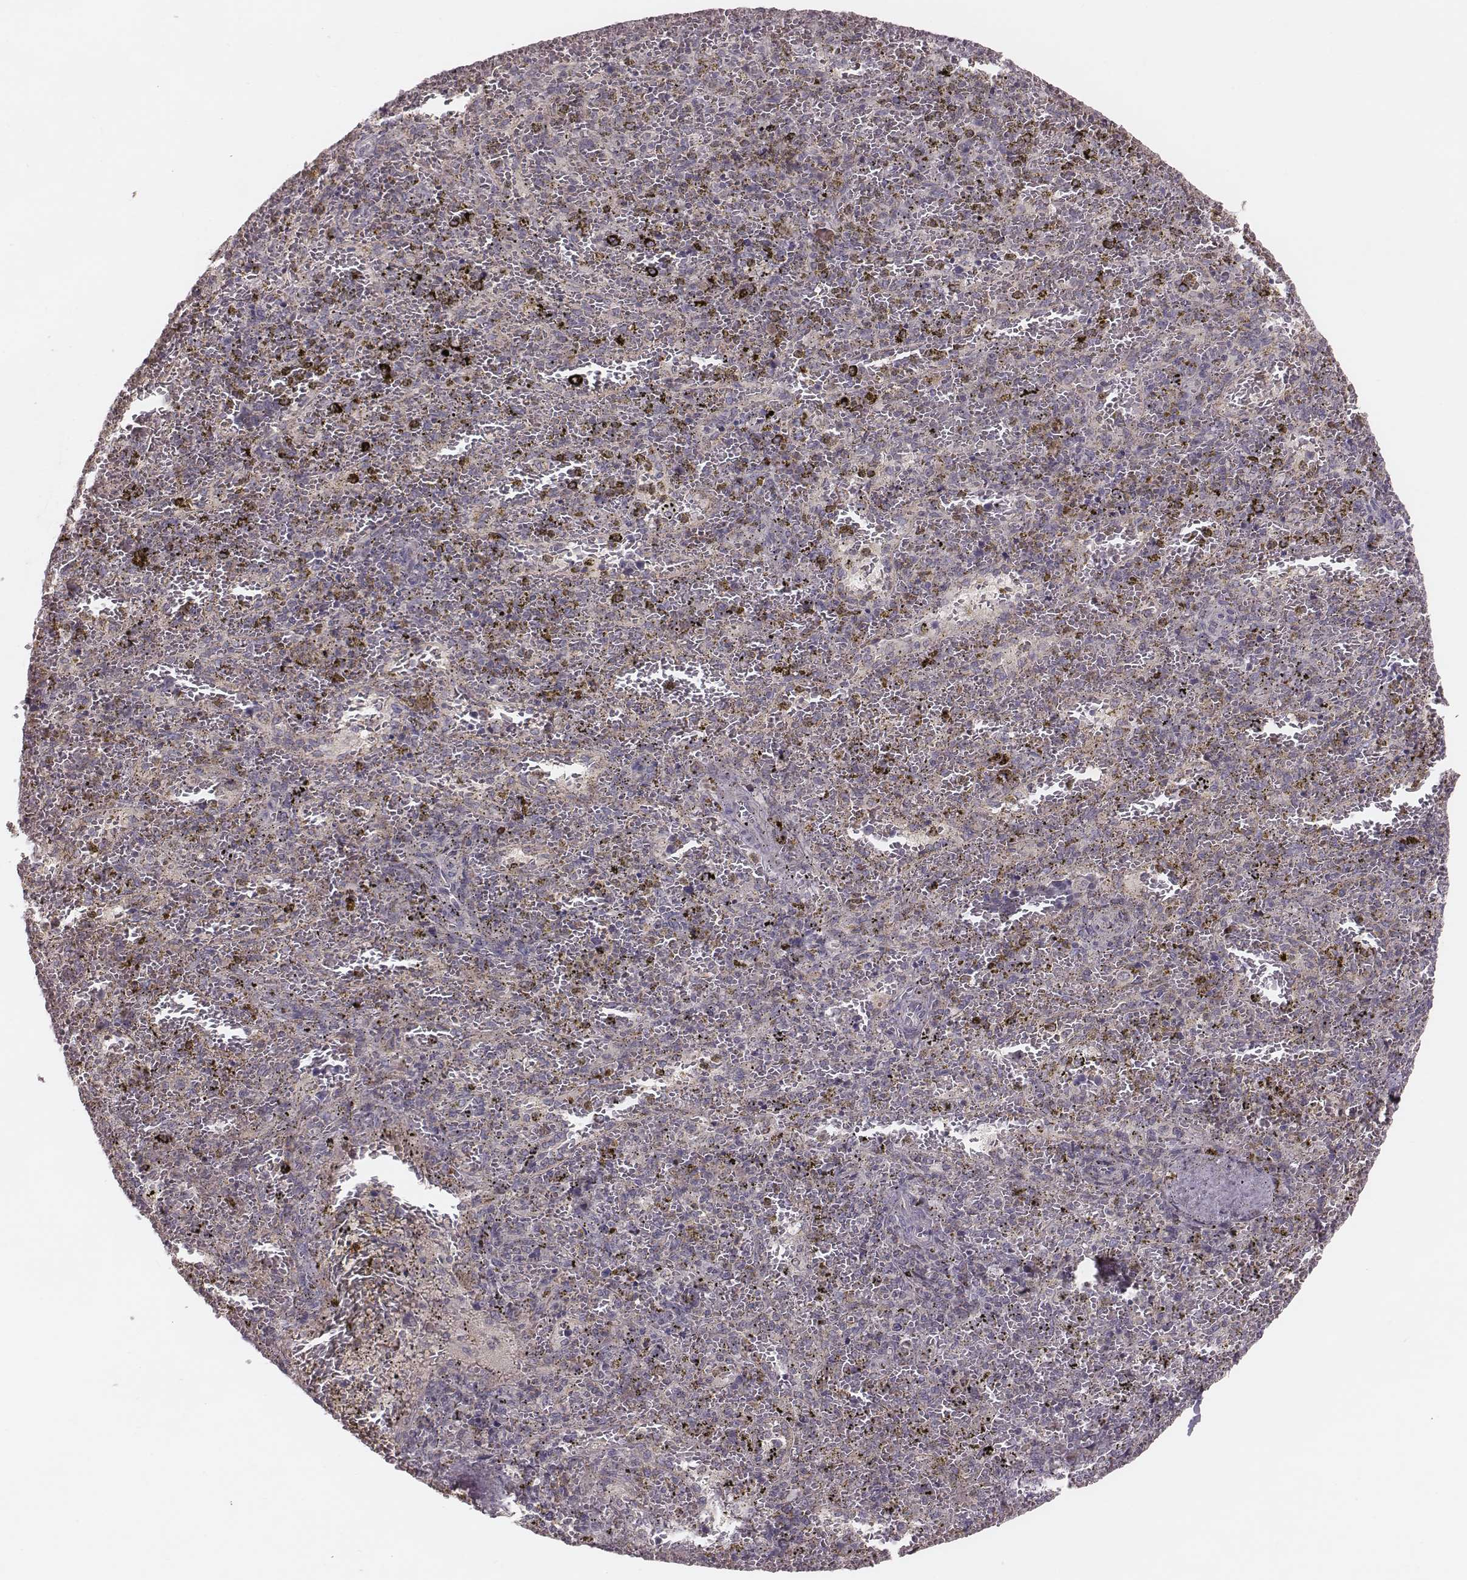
{"staining": {"intensity": "strong", "quantity": "<25%", "location": "cytoplasmic/membranous"}, "tissue": "spleen", "cell_type": "Cells in red pulp", "image_type": "normal", "snomed": [{"axis": "morphology", "description": "Normal tissue, NOS"}, {"axis": "topography", "description": "Spleen"}], "caption": "Strong cytoplasmic/membranous staining for a protein is identified in approximately <25% of cells in red pulp of benign spleen using immunohistochemistry (IHC).", "gene": "MRPS27", "patient": {"sex": "female", "age": 50}}